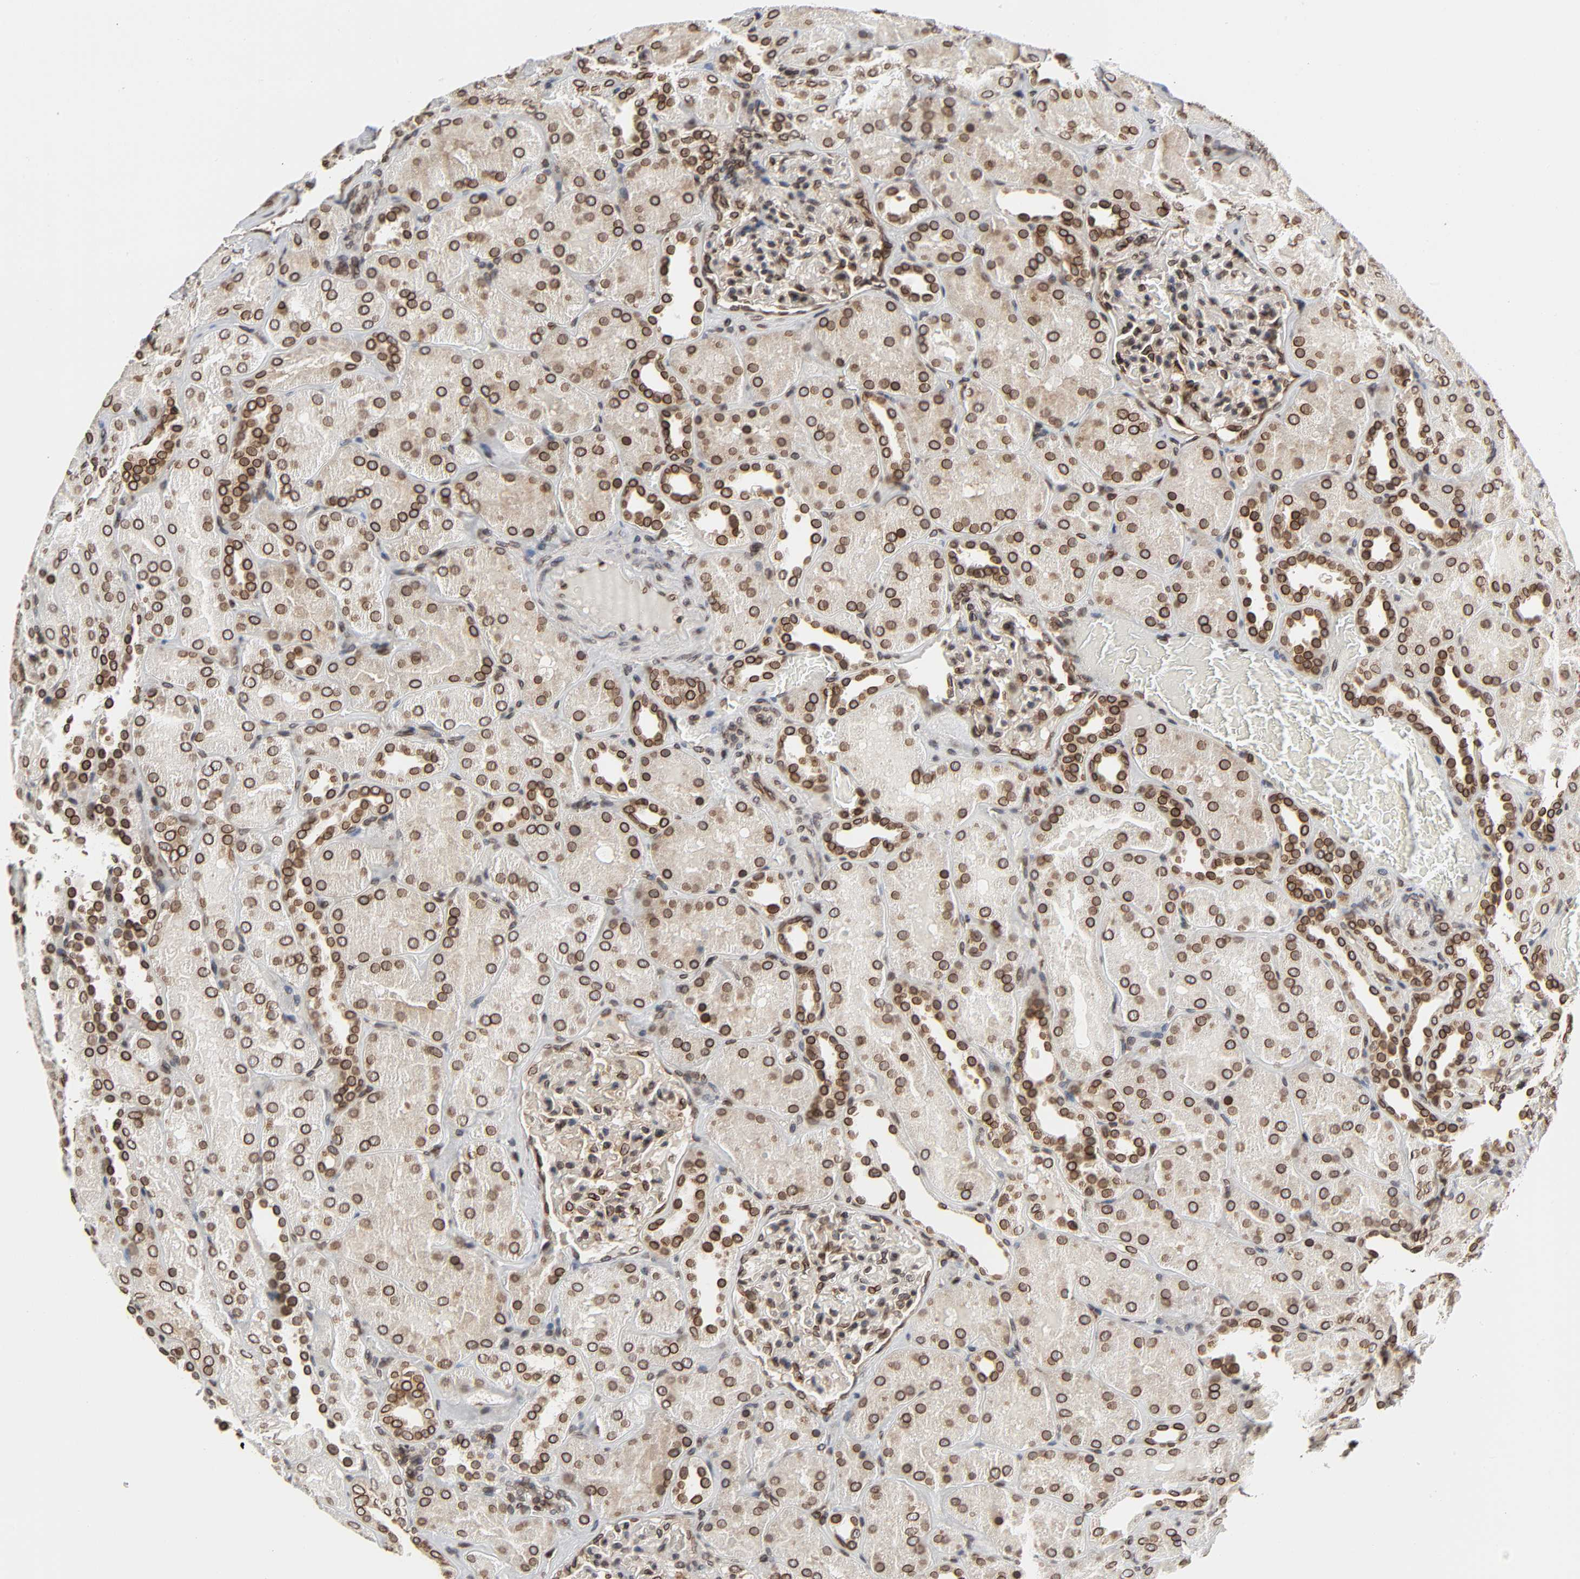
{"staining": {"intensity": "moderate", "quantity": "25%-75%", "location": "cytoplasmic/membranous,nuclear"}, "tissue": "kidney", "cell_type": "Cells in glomeruli", "image_type": "normal", "snomed": [{"axis": "morphology", "description": "Normal tissue, NOS"}, {"axis": "topography", "description": "Kidney"}], "caption": "The immunohistochemical stain highlights moderate cytoplasmic/membranous,nuclear staining in cells in glomeruli of unremarkable kidney.", "gene": "RANGAP1", "patient": {"sex": "male", "age": 28}}